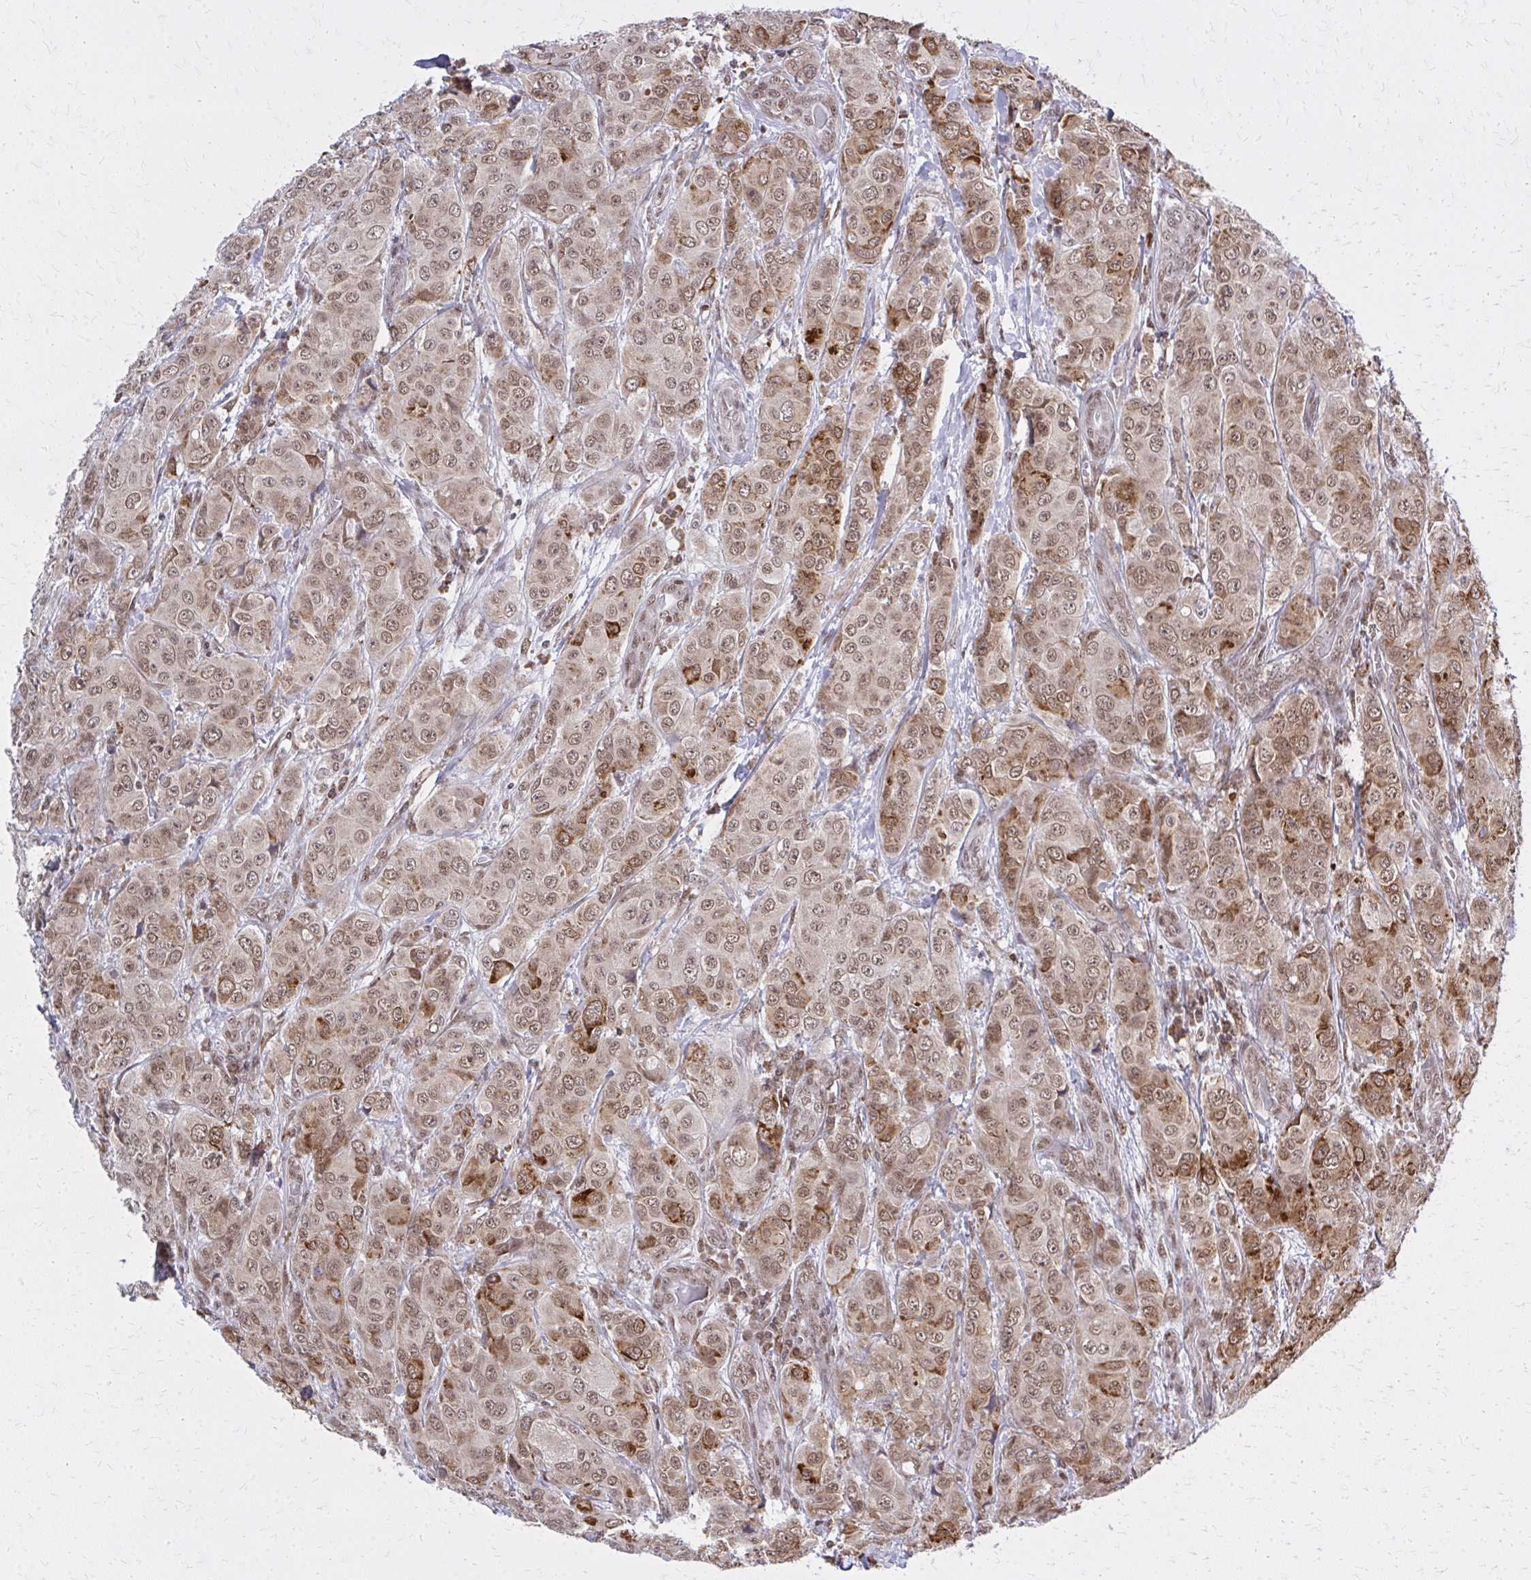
{"staining": {"intensity": "moderate", "quantity": ">75%", "location": "cytoplasmic/membranous,nuclear"}, "tissue": "breast cancer", "cell_type": "Tumor cells", "image_type": "cancer", "snomed": [{"axis": "morphology", "description": "Duct carcinoma"}, {"axis": "topography", "description": "Breast"}], "caption": "A brown stain highlights moderate cytoplasmic/membranous and nuclear staining of a protein in intraductal carcinoma (breast) tumor cells.", "gene": "HDAC3", "patient": {"sex": "female", "age": 43}}